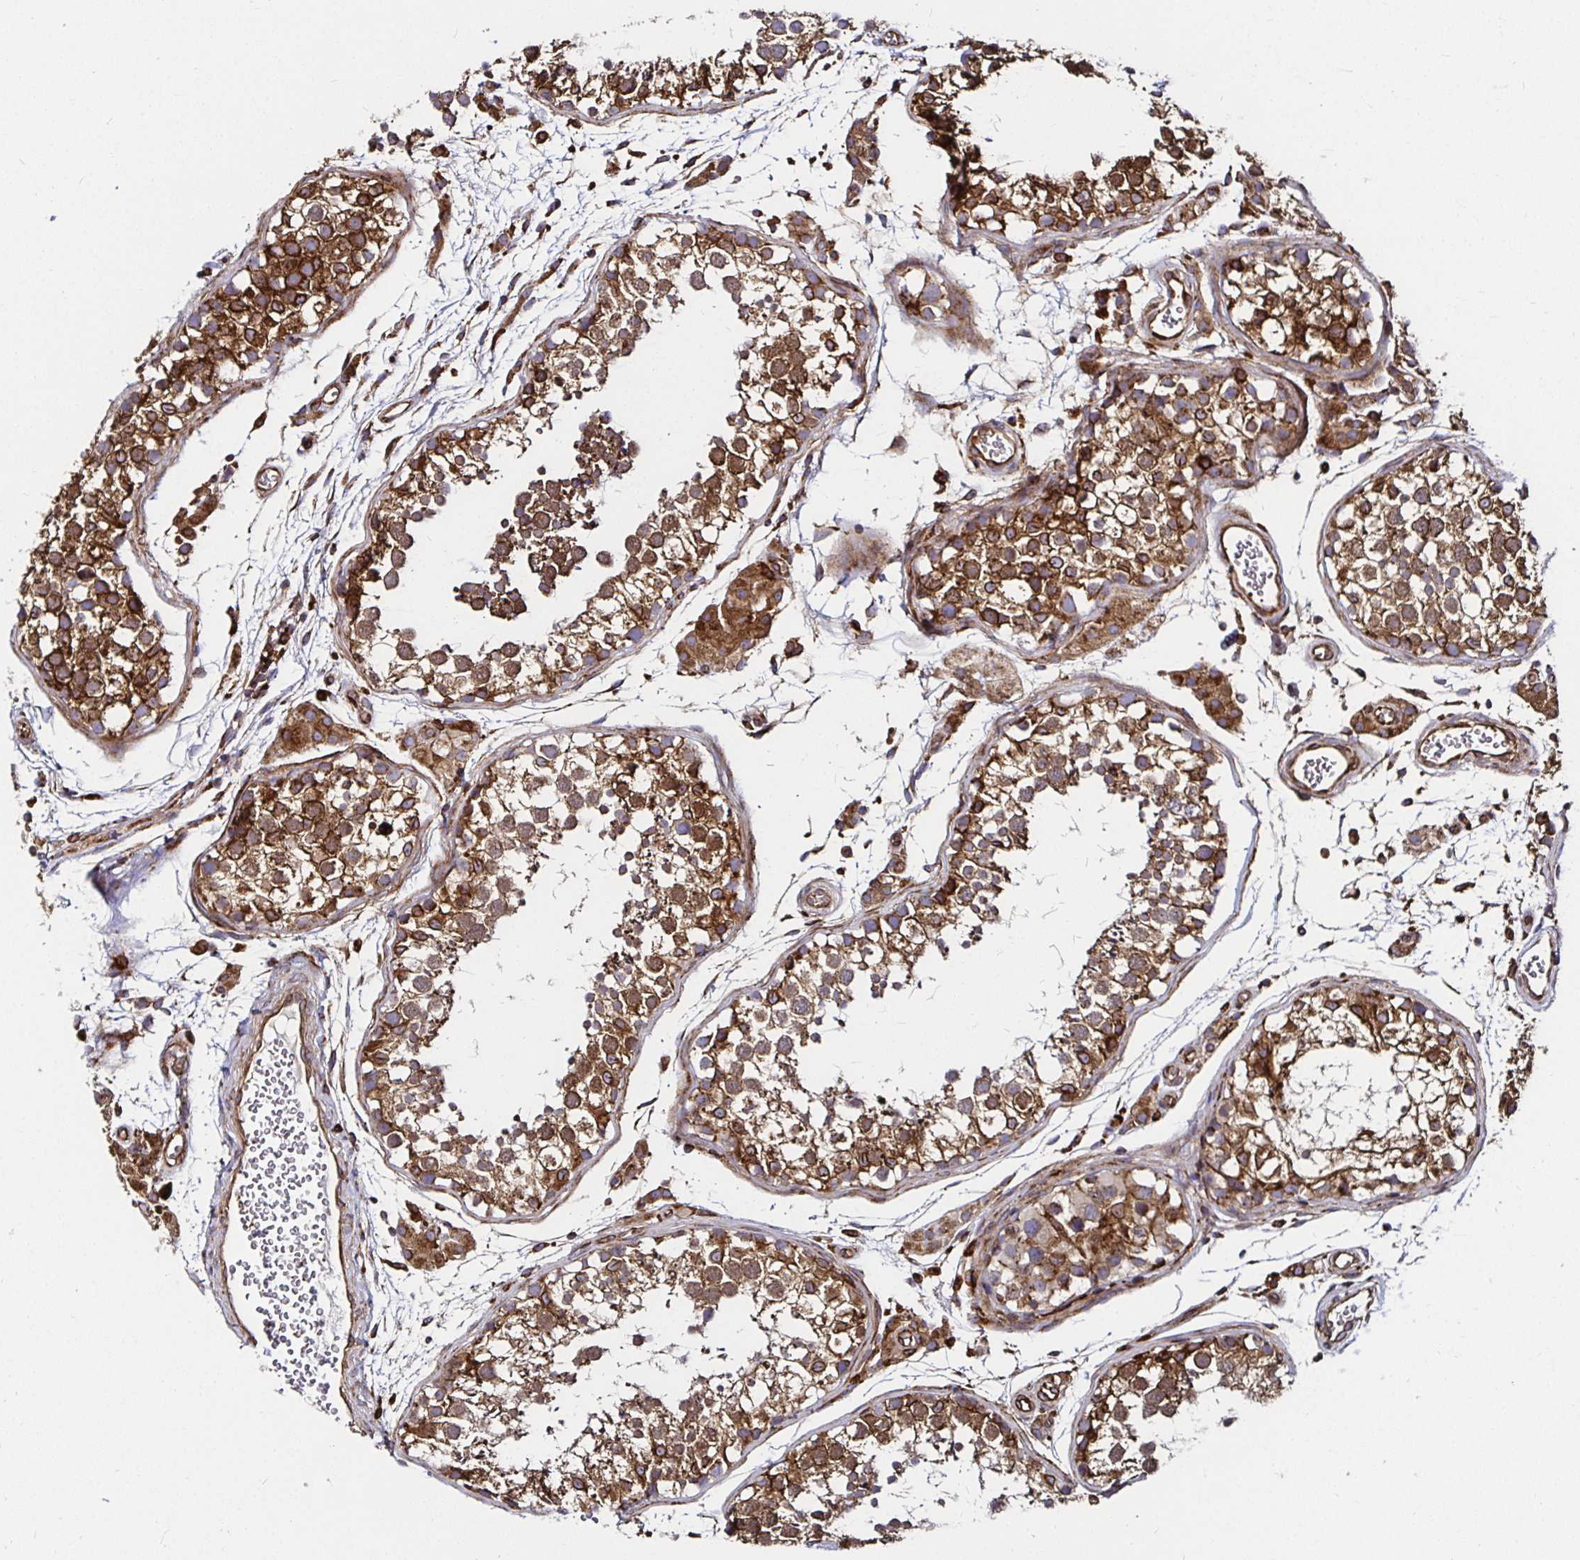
{"staining": {"intensity": "moderate", "quantity": ">75%", "location": "cytoplasmic/membranous"}, "tissue": "testis", "cell_type": "Cells in seminiferous ducts", "image_type": "normal", "snomed": [{"axis": "morphology", "description": "Normal tissue, NOS"}, {"axis": "morphology", "description": "Seminoma, NOS"}, {"axis": "topography", "description": "Testis"}], "caption": "IHC staining of benign testis, which demonstrates medium levels of moderate cytoplasmic/membranous staining in approximately >75% of cells in seminiferous ducts indicating moderate cytoplasmic/membranous protein staining. The staining was performed using DAB (brown) for protein detection and nuclei were counterstained in hematoxylin (blue).", "gene": "SMYD3", "patient": {"sex": "male", "age": 29}}